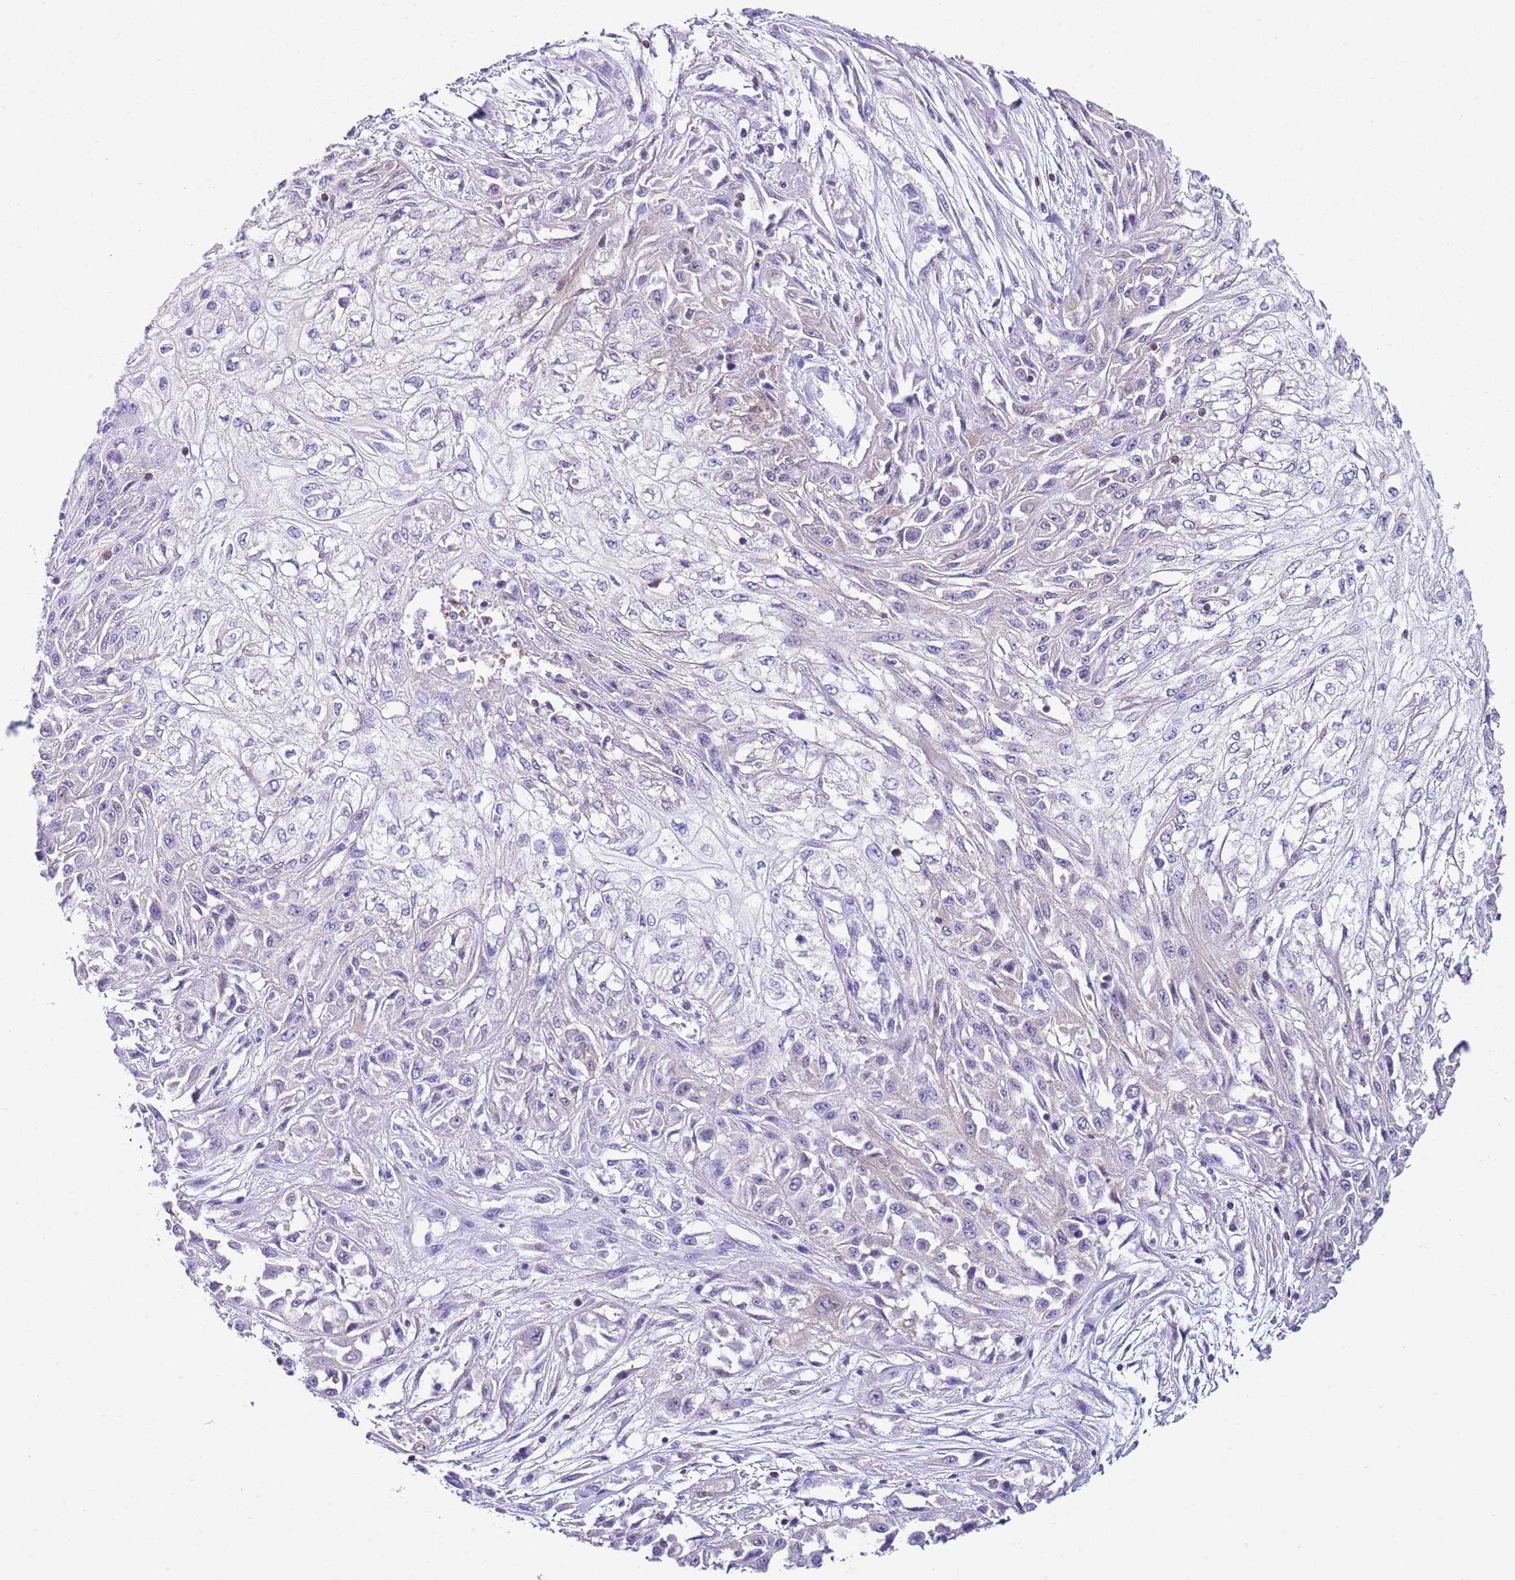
{"staining": {"intensity": "negative", "quantity": "none", "location": "none"}, "tissue": "skin cancer", "cell_type": "Tumor cells", "image_type": "cancer", "snomed": [{"axis": "morphology", "description": "Squamous cell carcinoma, NOS"}, {"axis": "morphology", "description": "Squamous cell carcinoma, metastatic, NOS"}, {"axis": "topography", "description": "Skin"}, {"axis": "topography", "description": "Lymph node"}], "caption": "Tumor cells show no significant protein expression in skin metastatic squamous cell carcinoma. (DAB IHC, high magnification).", "gene": "CNN2", "patient": {"sex": "male", "age": 75}}